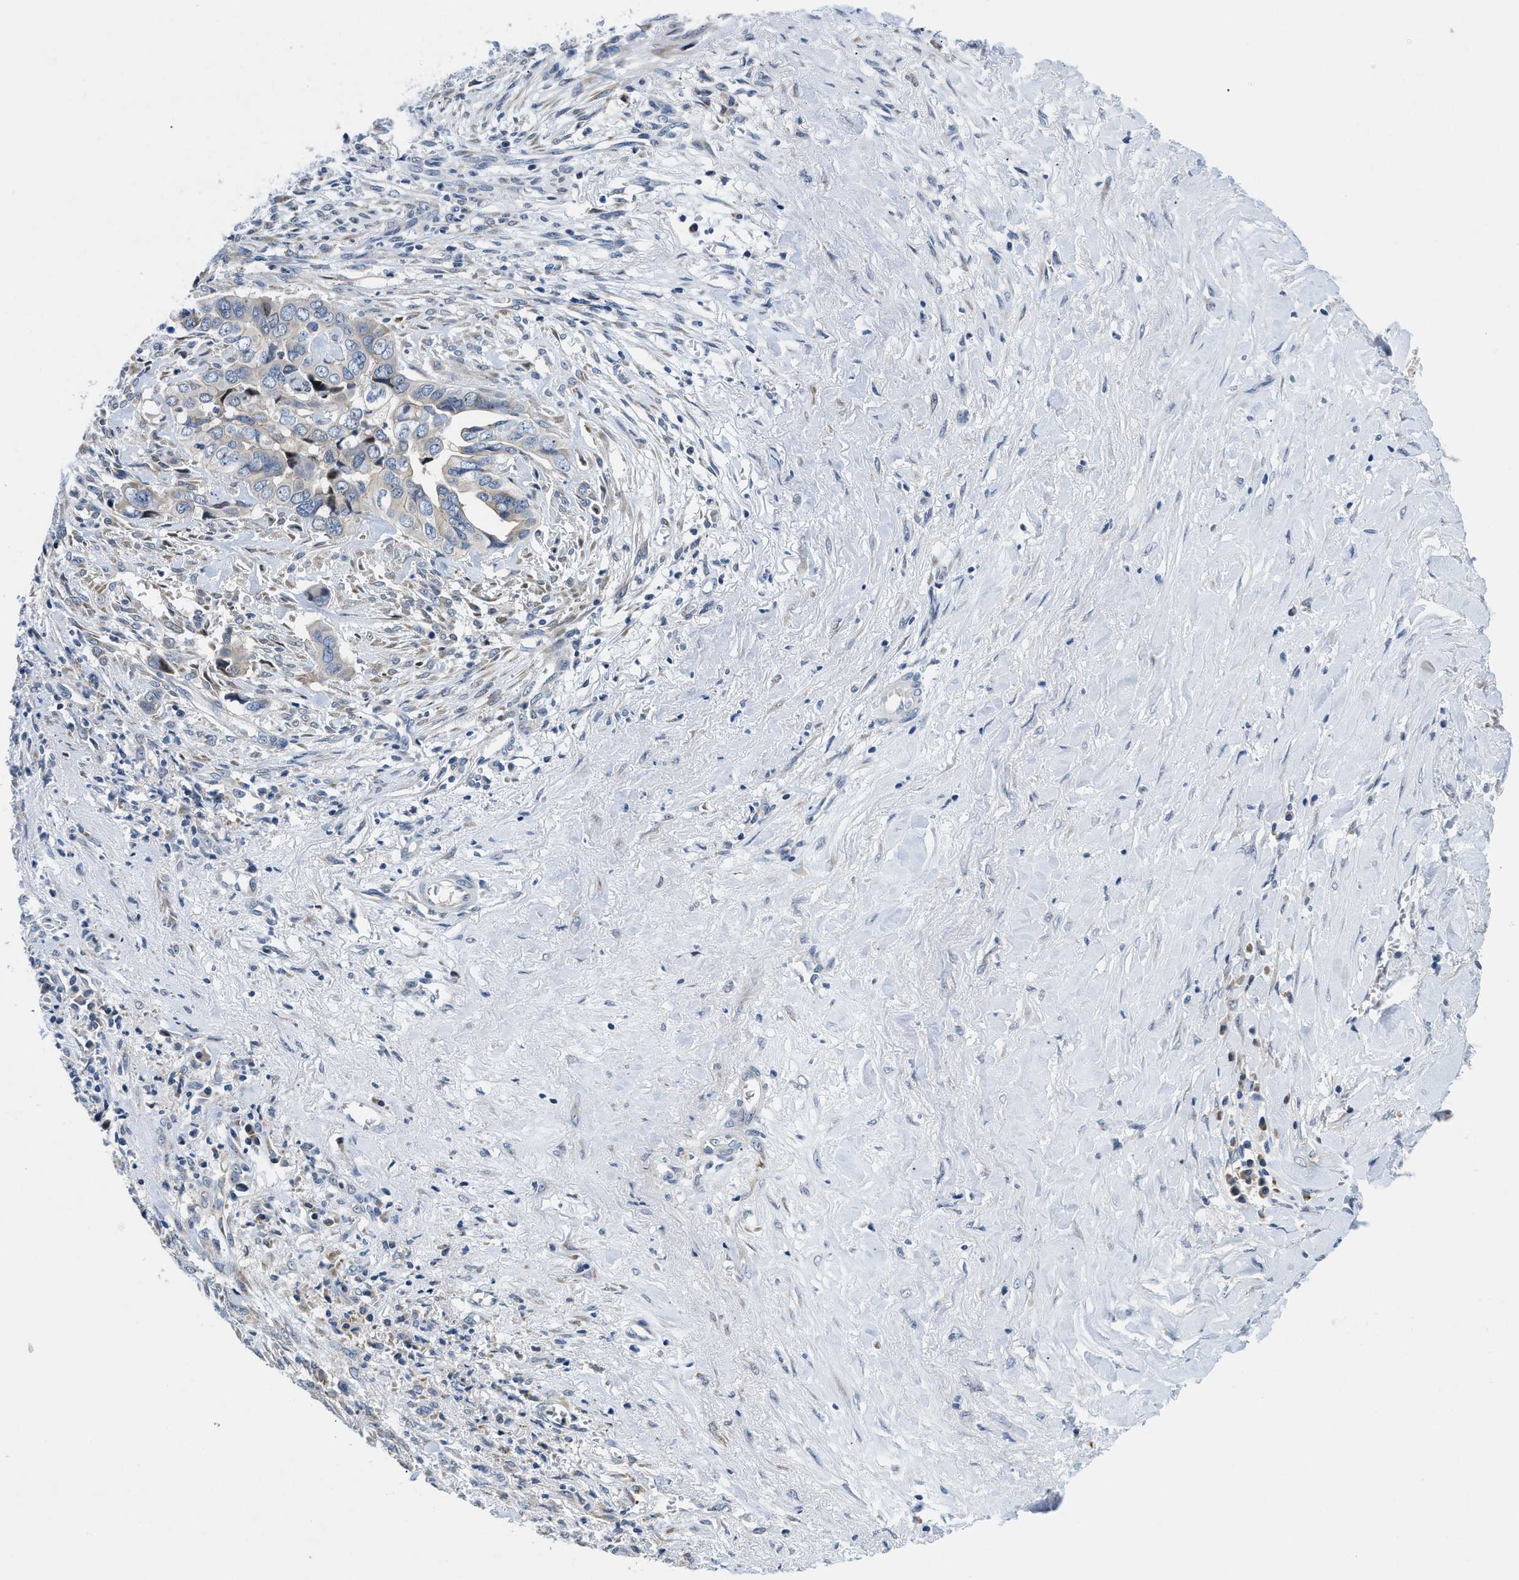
{"staining": {"intensity": "negative", "quantity": "none", "location": "none"}, "tissue": "liver cancer", "cell_type": "Tumor cells", "image_type": "cancer", "snomed": [{"axis": "morphology", "description": "Cholangiocarcinoma"}, {"axis": "topography", "description": "Liver"}], "caption": "Immunohistochemical staining of human liver cancer shows no significant expression in tumor cells.", "gene": "IKBKE", "patient": {"sex": "female", "age": 79}}